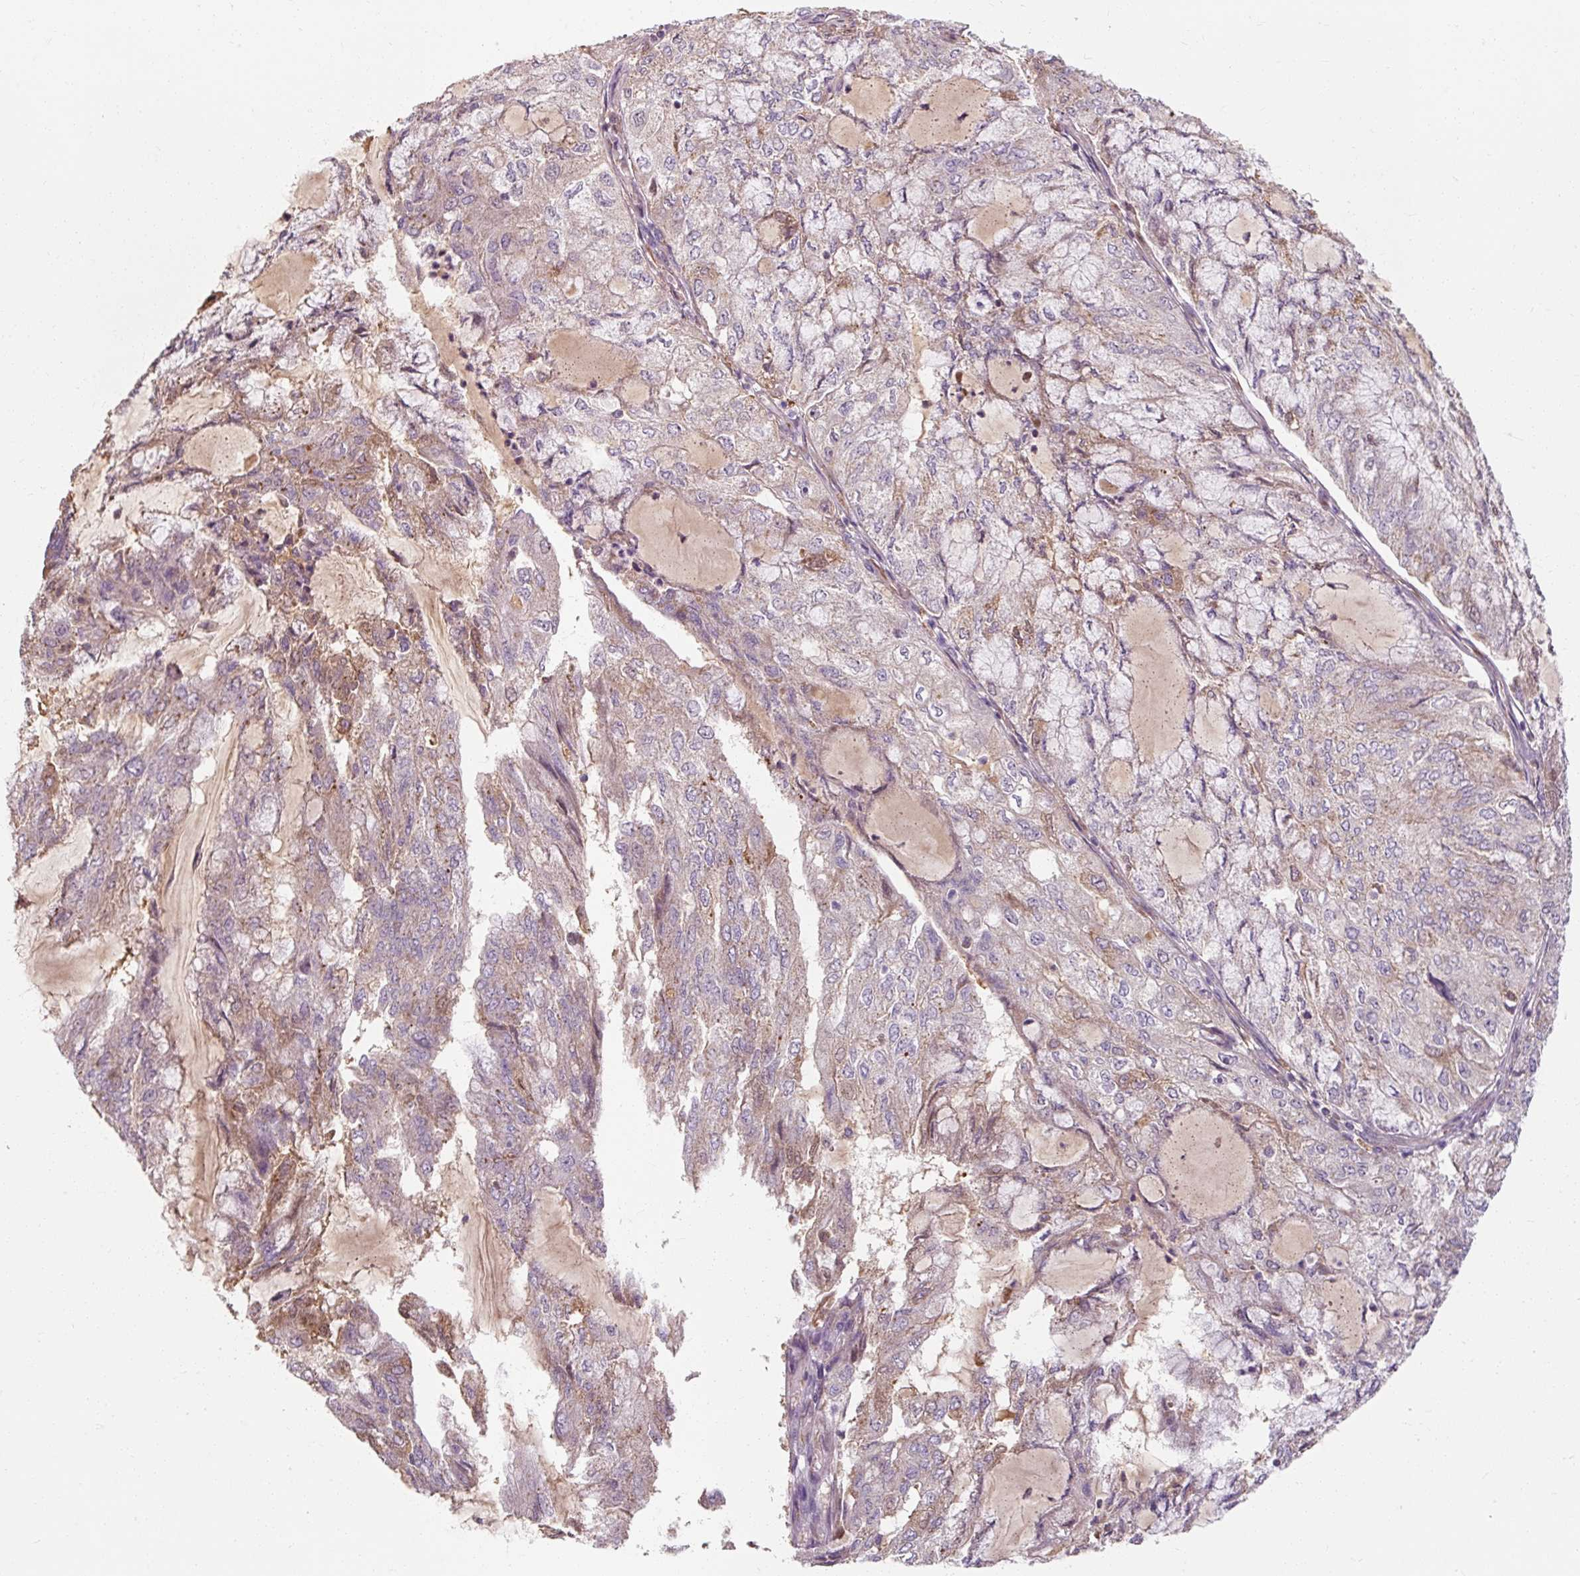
{"staining": {"intensity": "weak", "quantity": "<25%", "location": "cytoplasmic/membranous"}, "tissue": "endometrial cancer", "cell_type": "Tumor cells", "image_type": "cancer", "snomed": [{"axis": "morphology", "description": "Adenocarcinoma, NOS"}, {"axis": "topography", "description": "Endometrium"}], "caption": "Immunohistochemistry (IHC) photomicrograph of neoplastic tissue: endometrial adenocarcinoma stained with DAB shows no significant protein staining in tumor cells. The staining is performed using DAB brown chromogen with nuclei counter-stained in using hematoxylin.", "gene": "TSEN54", "patient": {"sex": "female", "age": 81}}